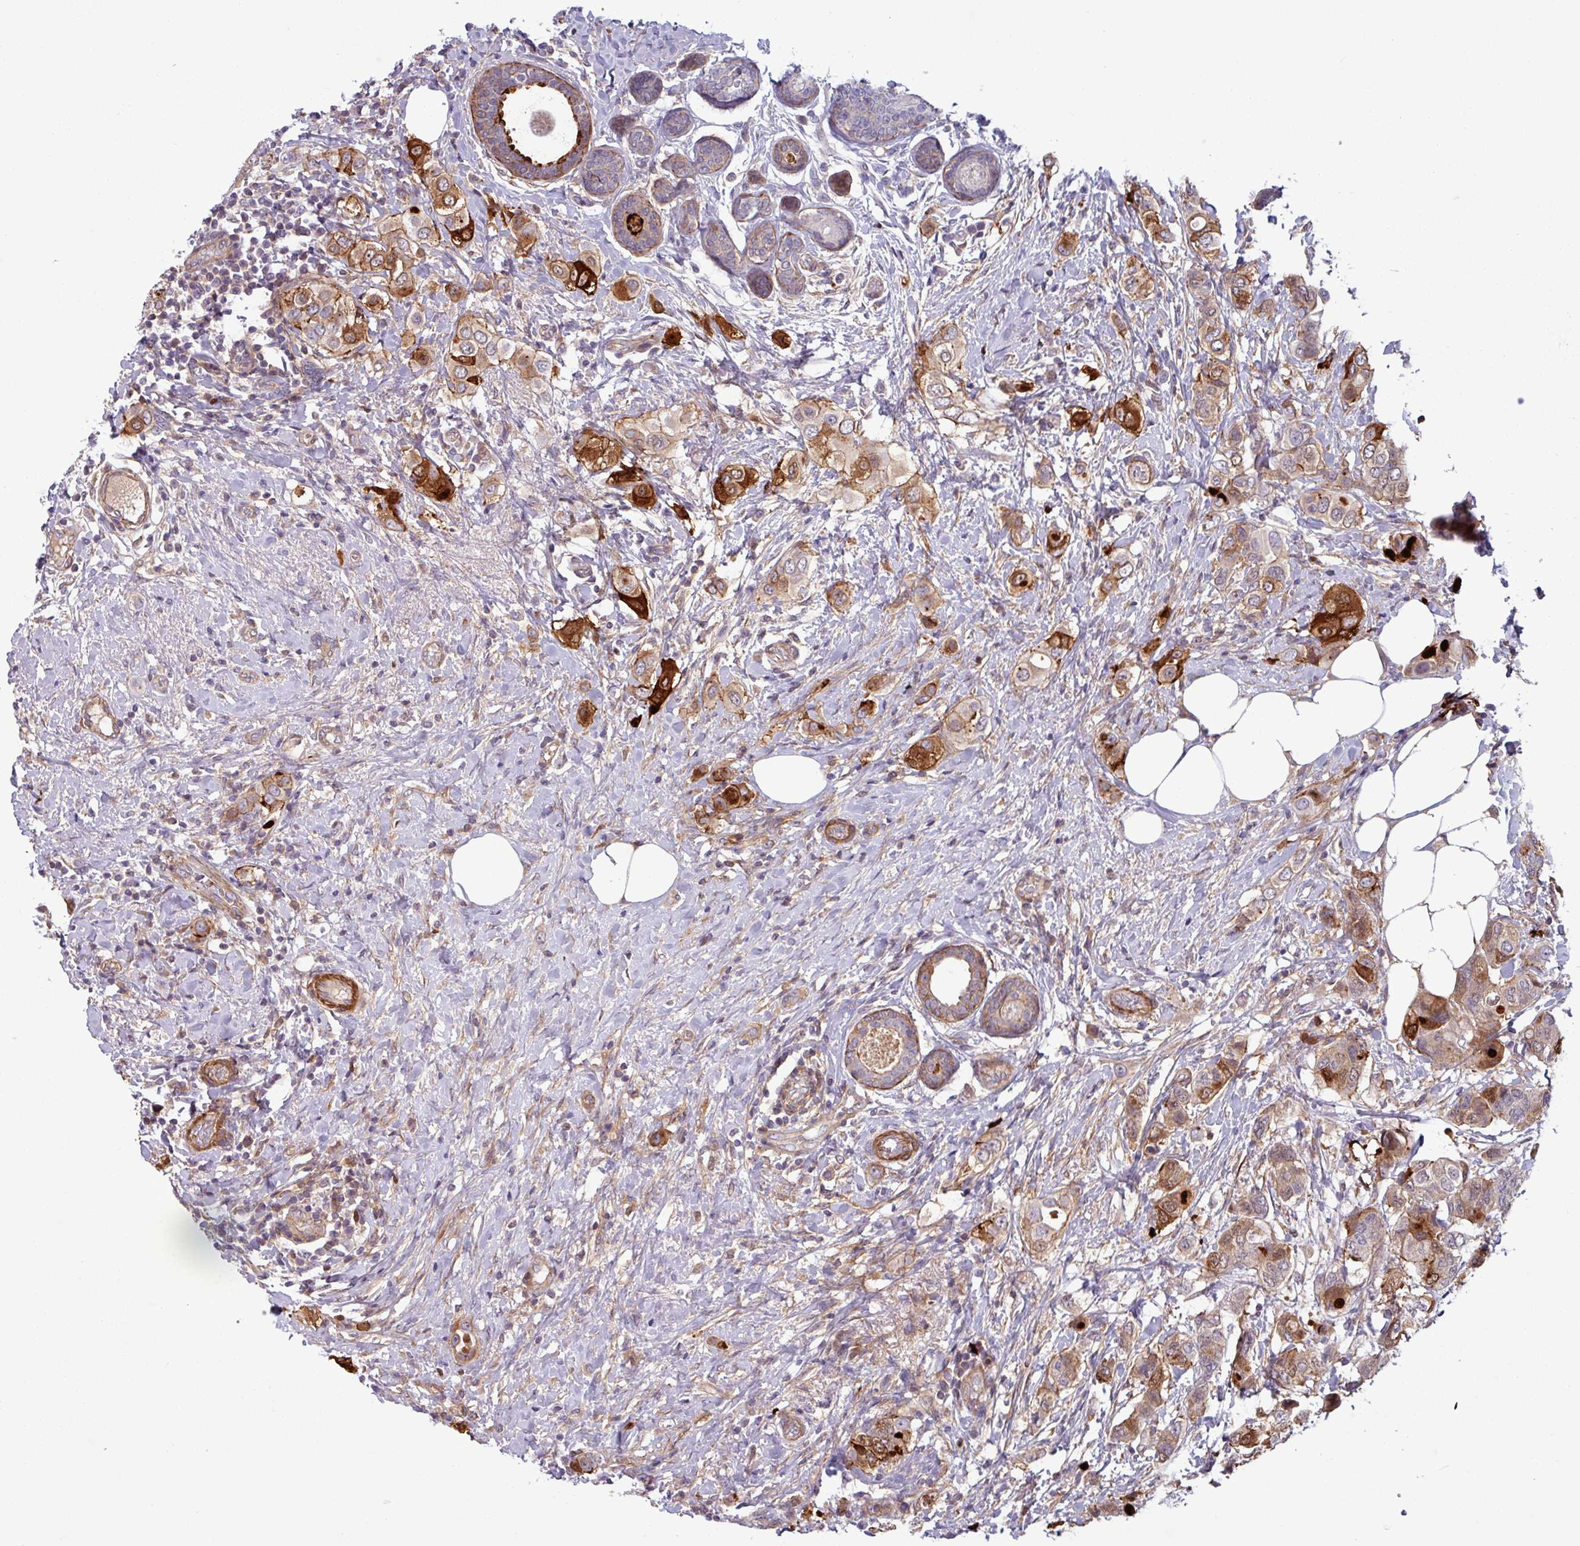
{"staining": {"intensity": "strong", "quantity": "25%-75%", "location": "cytoplasmic/membranous"}, "tissue": "breast cancer", "cell_type": "Tumor cells", "image_type": "cancer", "snomed": [{"axis": "morphology", "description": "Lobular carcinoma"}, {"axis": "topography", "description": "Breast"}], "caption": "Protein staining of breast cancer (lobular carcinoma) tissue exhibits strong cytoplasmic/membranous staining in approximately 25%-75% of tumor cells.", "gene": "PCED1A", "patient": {"sex": "female", "age": 51}}